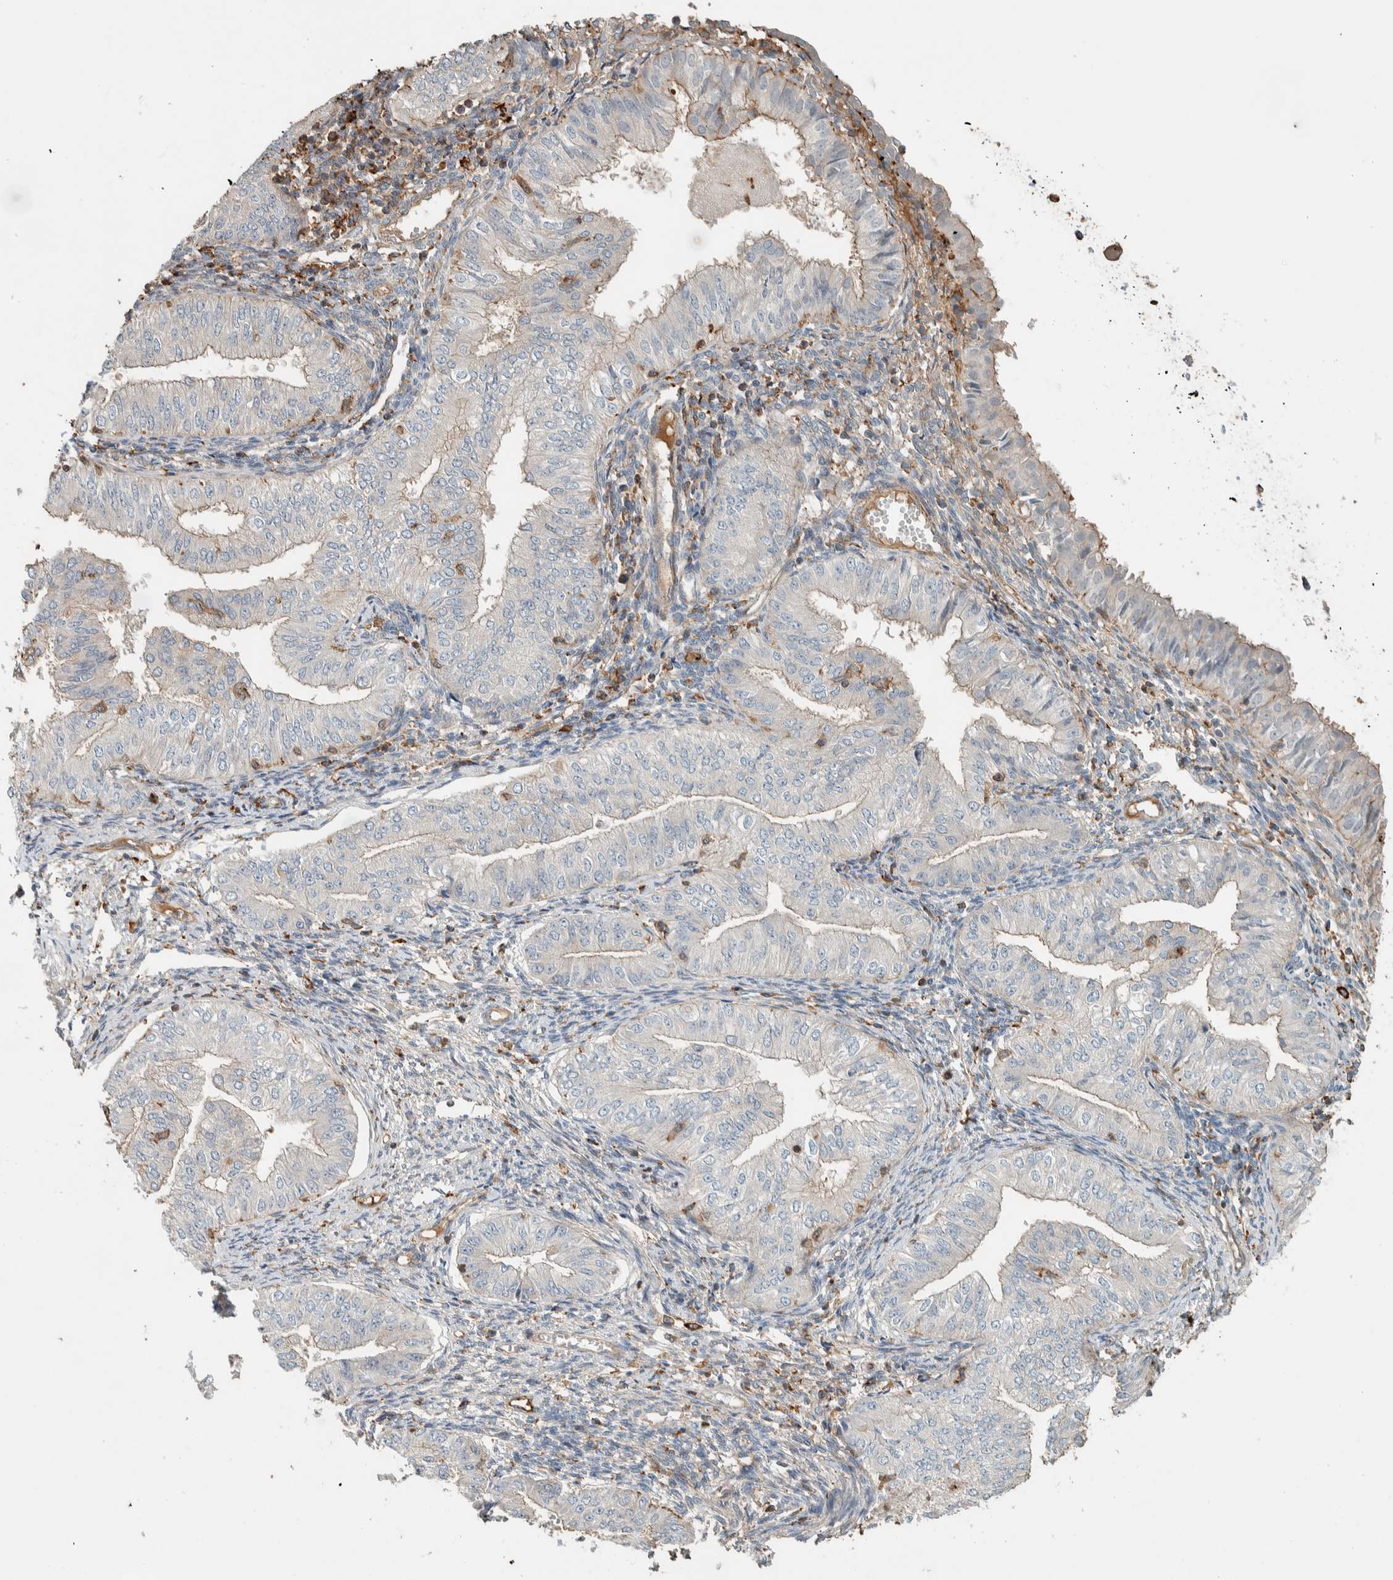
{"staining": {"intensity": "negative", "quantity": "none", "location": "none"}, "tissue": "endometrial cancer", "cell_type": "Tumor cells", "image_type": "cancer", "snomed": [{"axis": "morphology", "description": "Normal tissue, NOS"}, {"axis": "morphology", "description": "Adenocarcinoma, NOS"}, {"axis": "topography", "description": "Endometrium"}], "caption": "High magnification brightfield microscopy of endometrial cancer stained with DAB (brown) and counterstained with hematoxylin (blue): tumor cells show no significant staining.", "gene": "CTBP2", "patient": {"sex": "female", "age": 53}}